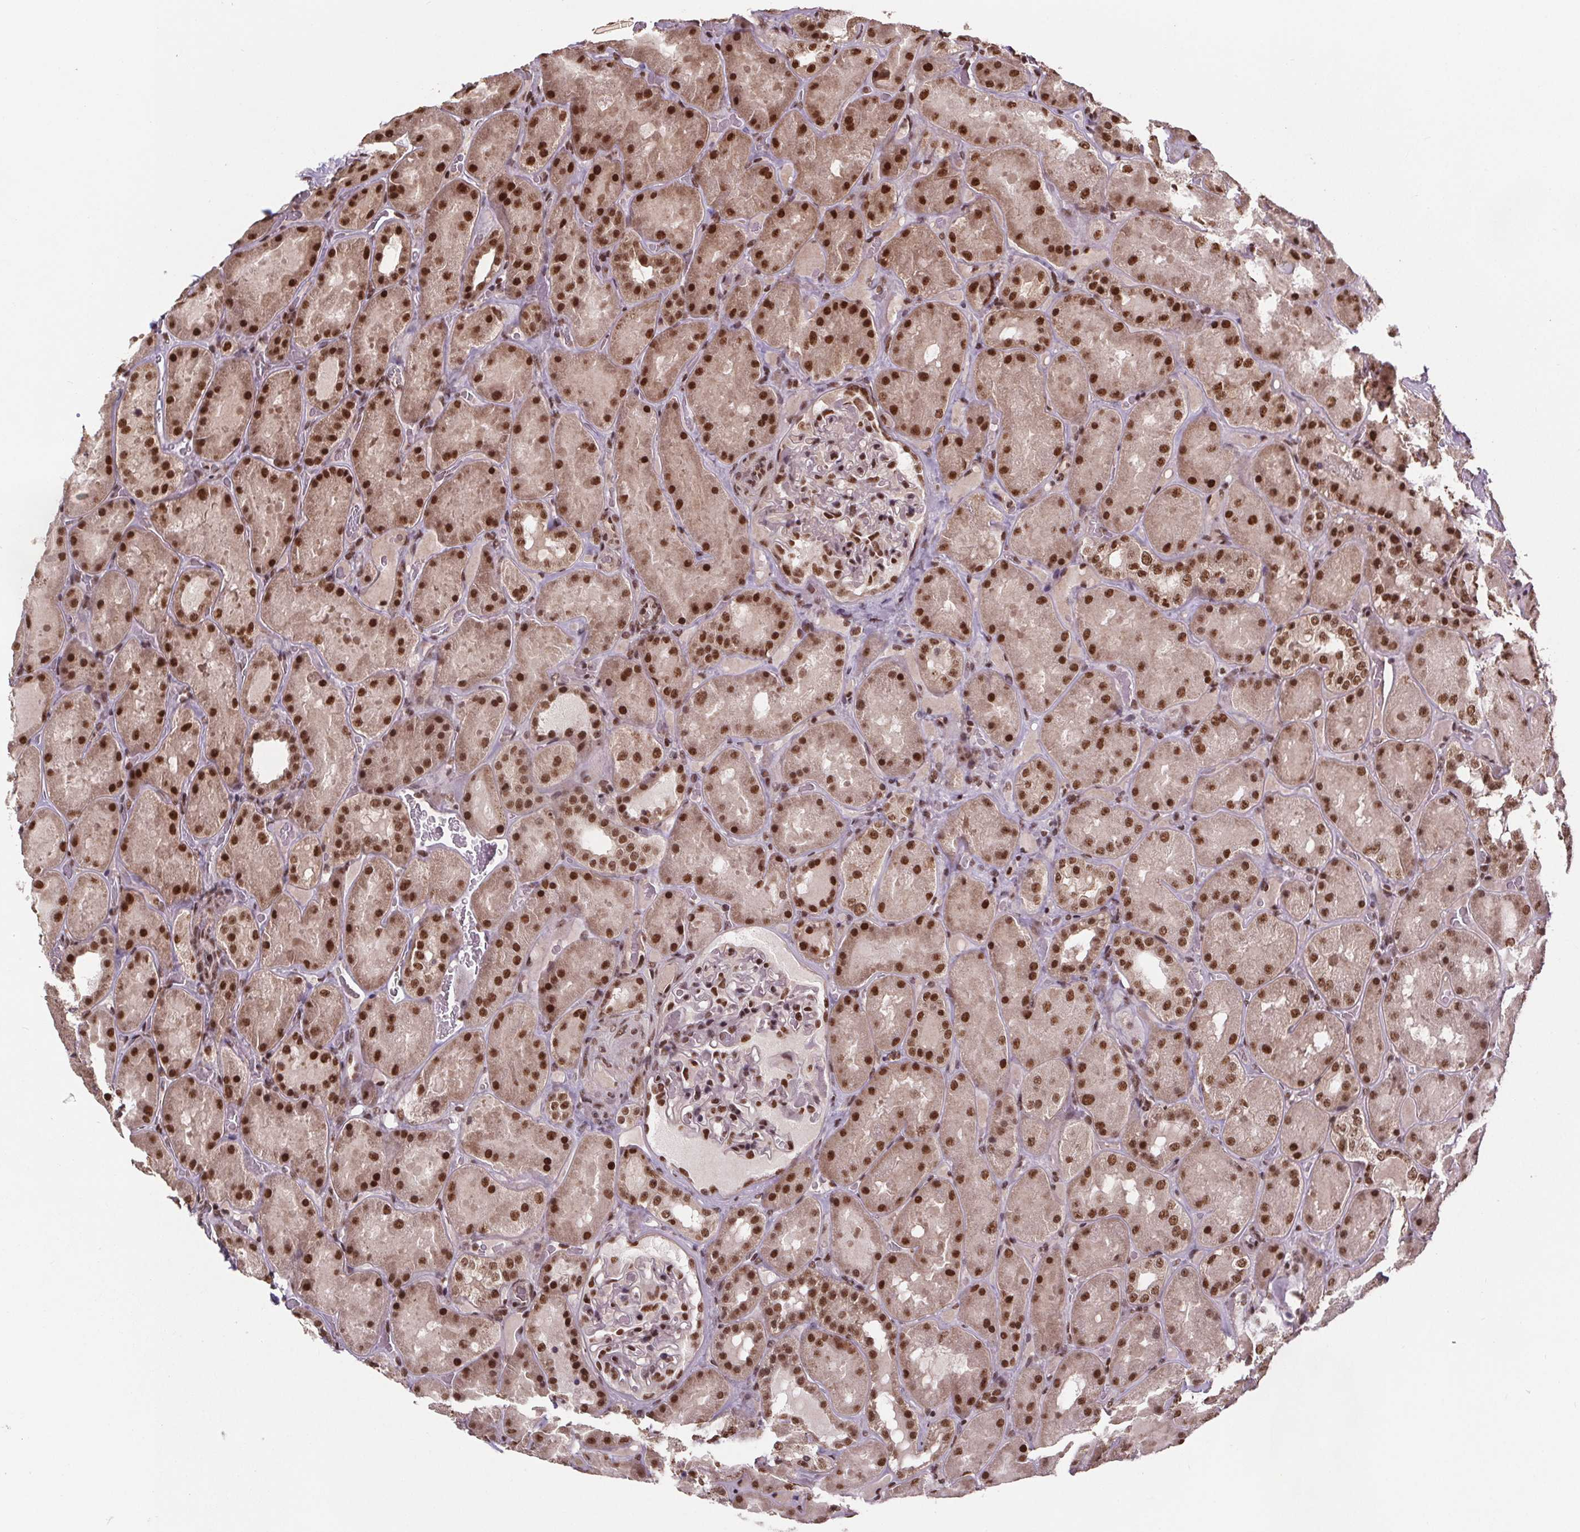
{"staining": {"intensity": "moderate", "quantity": ">75%", "location": "nuclear"}, "tissue": "kidney", "cell_type": "Cells in glomeruli", "image_type": "normal", "snomed": [{"axis": "morphology", "description": "Normal tissue, NOS"}, {"axis": "topography", "description": "Kidney"}], "caption": "This is a micrograph of immunohistochemistry staining of unremarkable kidney, which shows moderate expression in the nuclear of cells in glomeruli.", "gene": "JARID2", "patient": {"sex": "male", "age": 73}}